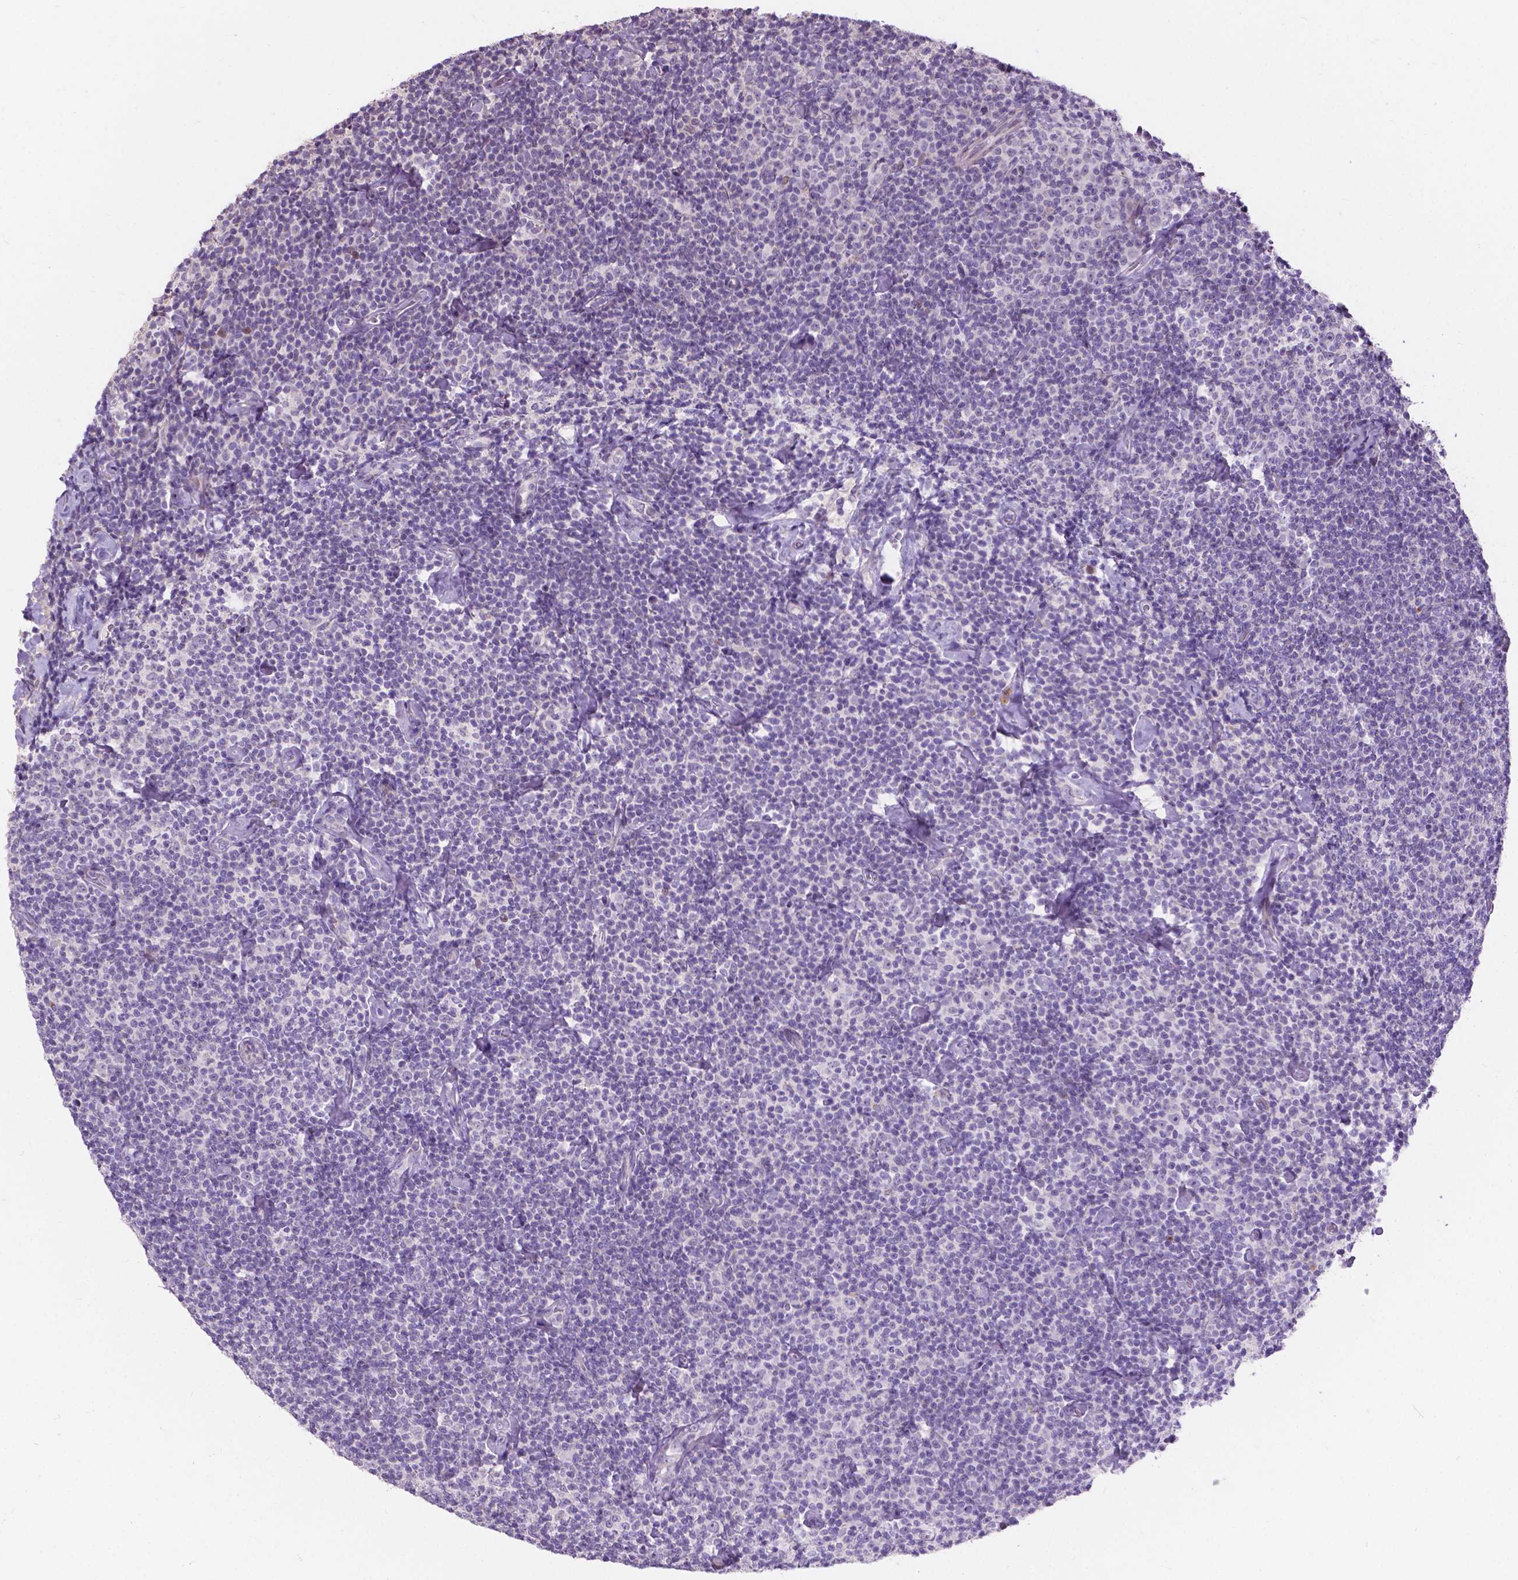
{"staining": {"intensity": "negative", "quantity": "none", "location": "none"}, "tissue": "lymphoma", "cell_type": "Tumor cells", "image_type": "cancer", "snomed": [{"axis": "morphology", "description": "Malignant lymphoma, non-Hodgkin's type, Low grade"}, {"axis": "topography", "description": "Lymph node"}], "caption": "Image shows no protein expression in tumor cells of malignant lymphoma, non-Hodgkin's type (low-grade) tissue.", "gene": "MYH14", "patient": {"sex": "male", "age": 81}}